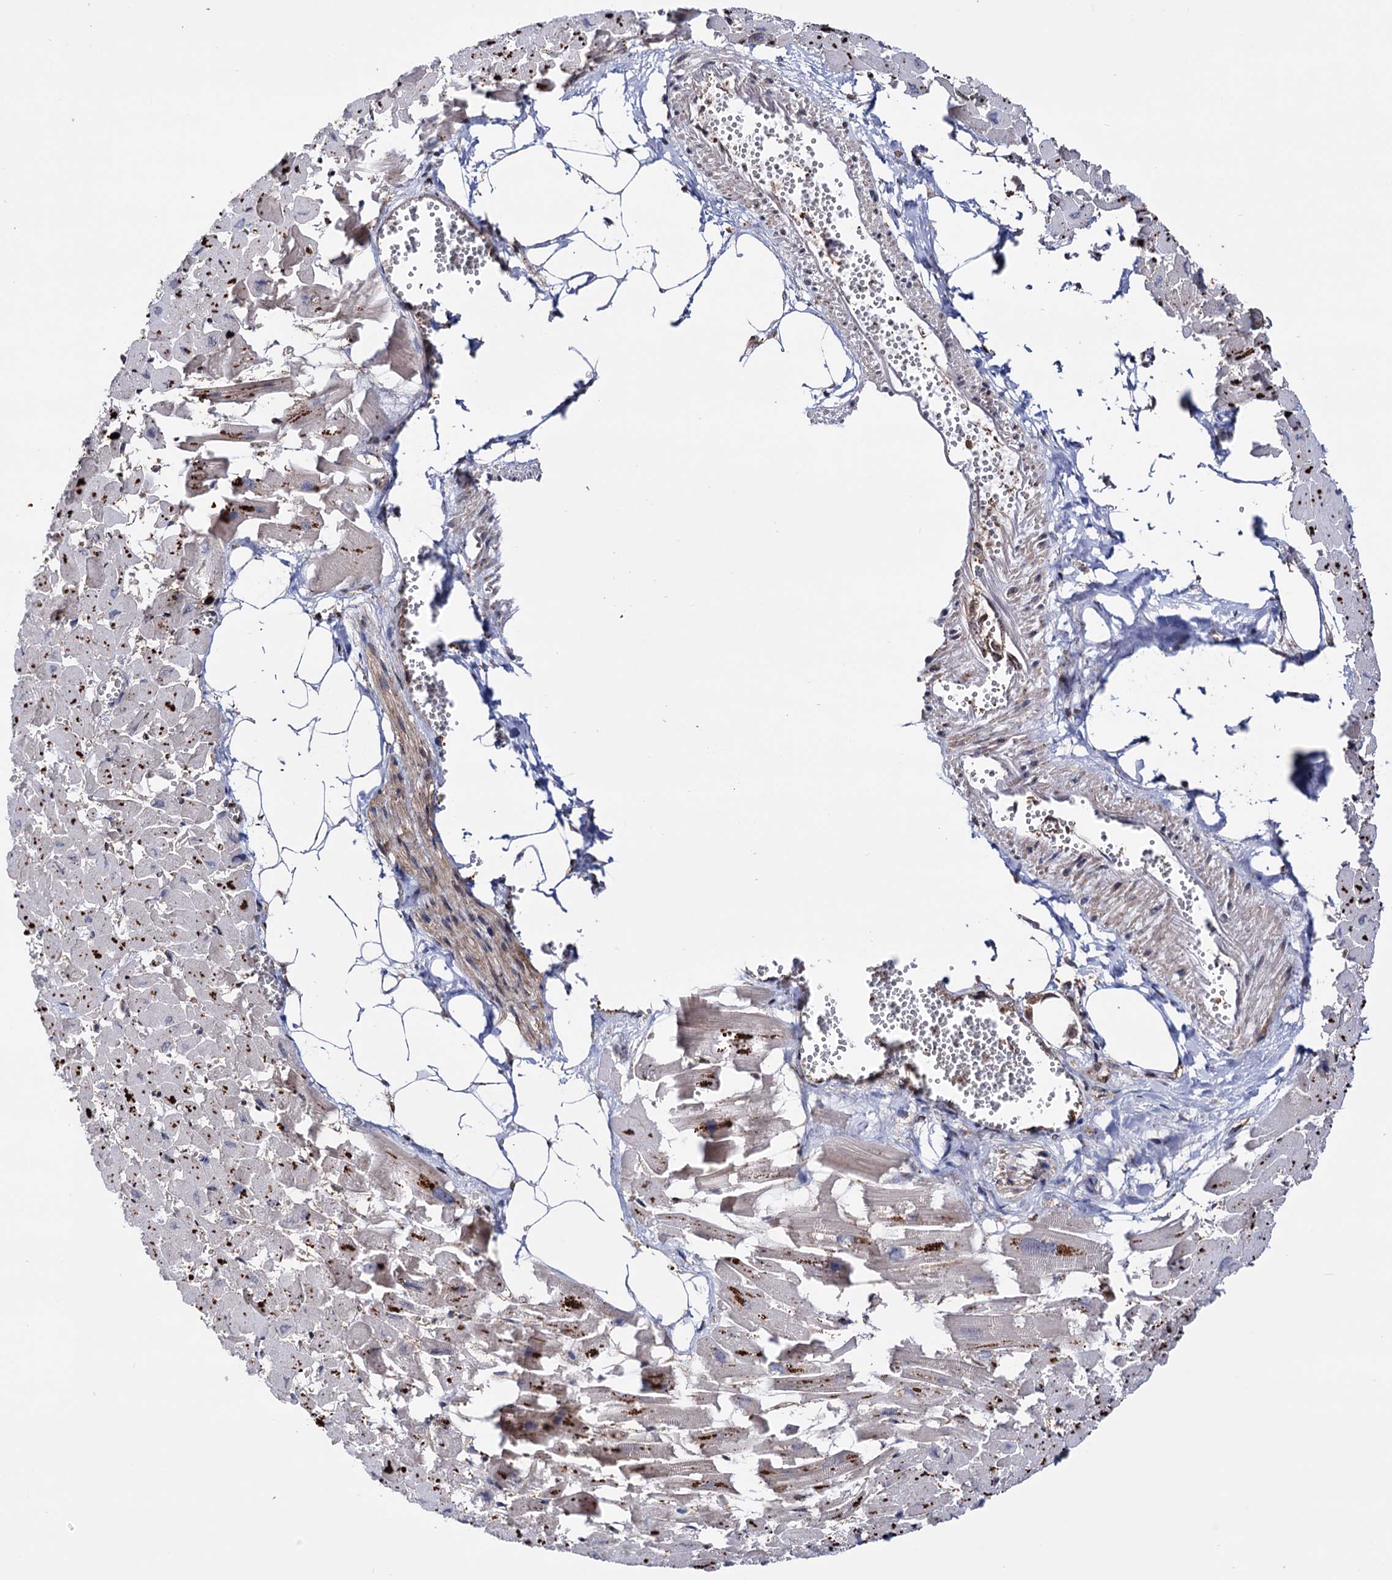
{"staining": {"intensity": "moderate", "quantity": "25%-75%", "location": "cytoplasmic/membranous,nuclear"}, "tissue": "heart muscle", "cell_type": "Cardiomyocytes", "image_type": "normal", "snomed": [{"axis": "morphology", "description": "Normal tissue, NOS"}, {"axis": "topography", "description": "Heart"}], "caption": "Heart muscle stained for a protein (brown) shows moderate cytoplasmic/membranous,nuclear positive positivity in approximately 25%-75% of cardiomyocytes.", "gene": "PIGB", "patient": {"sex": "female", "age": 64}}